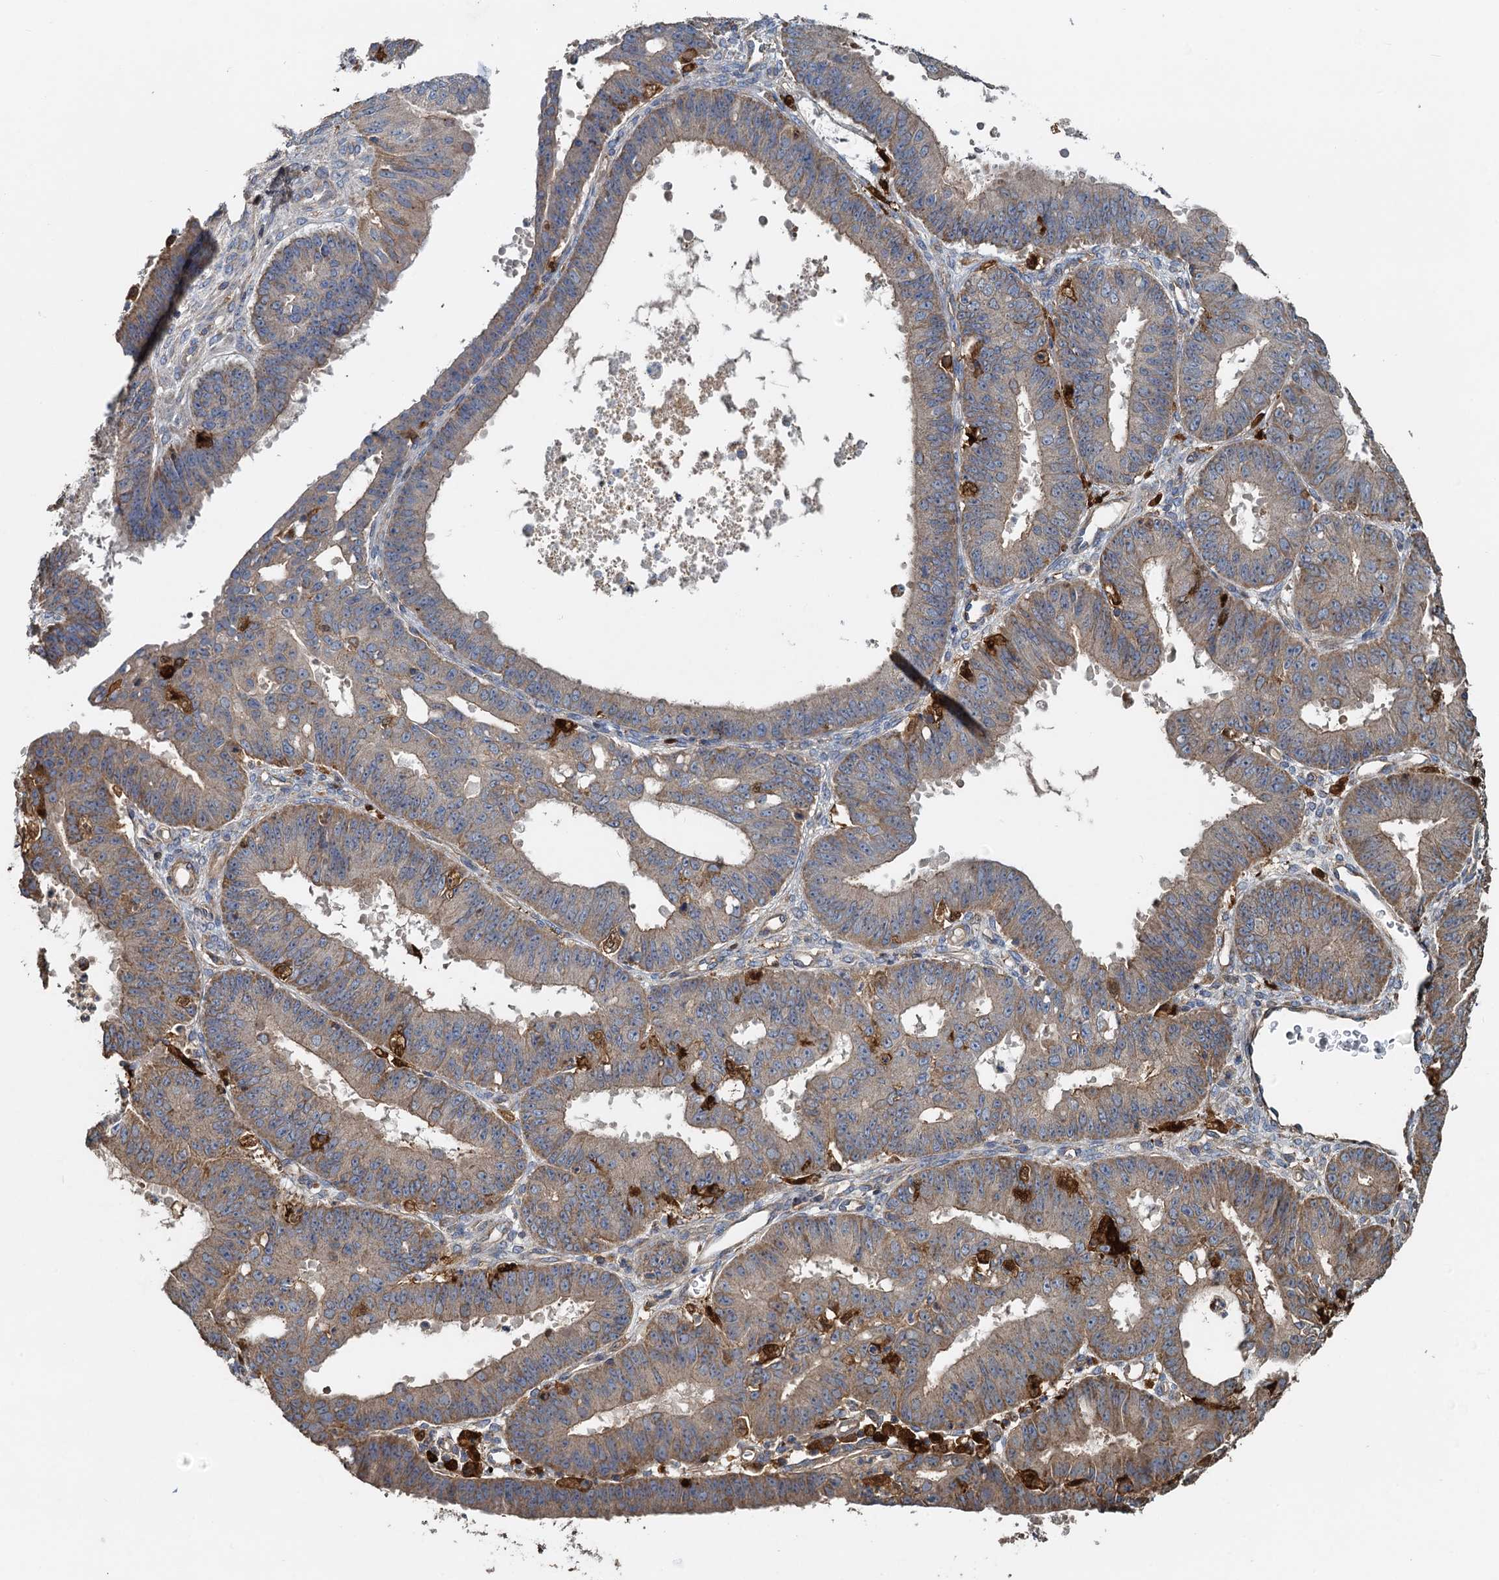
{"staining": {"intensity": "weak", "quantity": ">75%", "location": "cytoplasmic/membranous"}, "tissue": "ovarian cancer", "cell_type": "Tumor cells", "image_type": "cancer", "snomed": [{"axis": "morphology", "description": "Carcinoma, endometroid"}, {"axis": "topography", "description": "Appendix"}, {"axis": "topography", "description": "Ovary"}], "caption": "Protein staining demonstrates weak cytoplasmic/membranous staining in about >75% of tumor cells in ovarian cancer (endometroid carcinoma).", "gene": "SDS", "patient": {"sex": "female", "age": 42}}